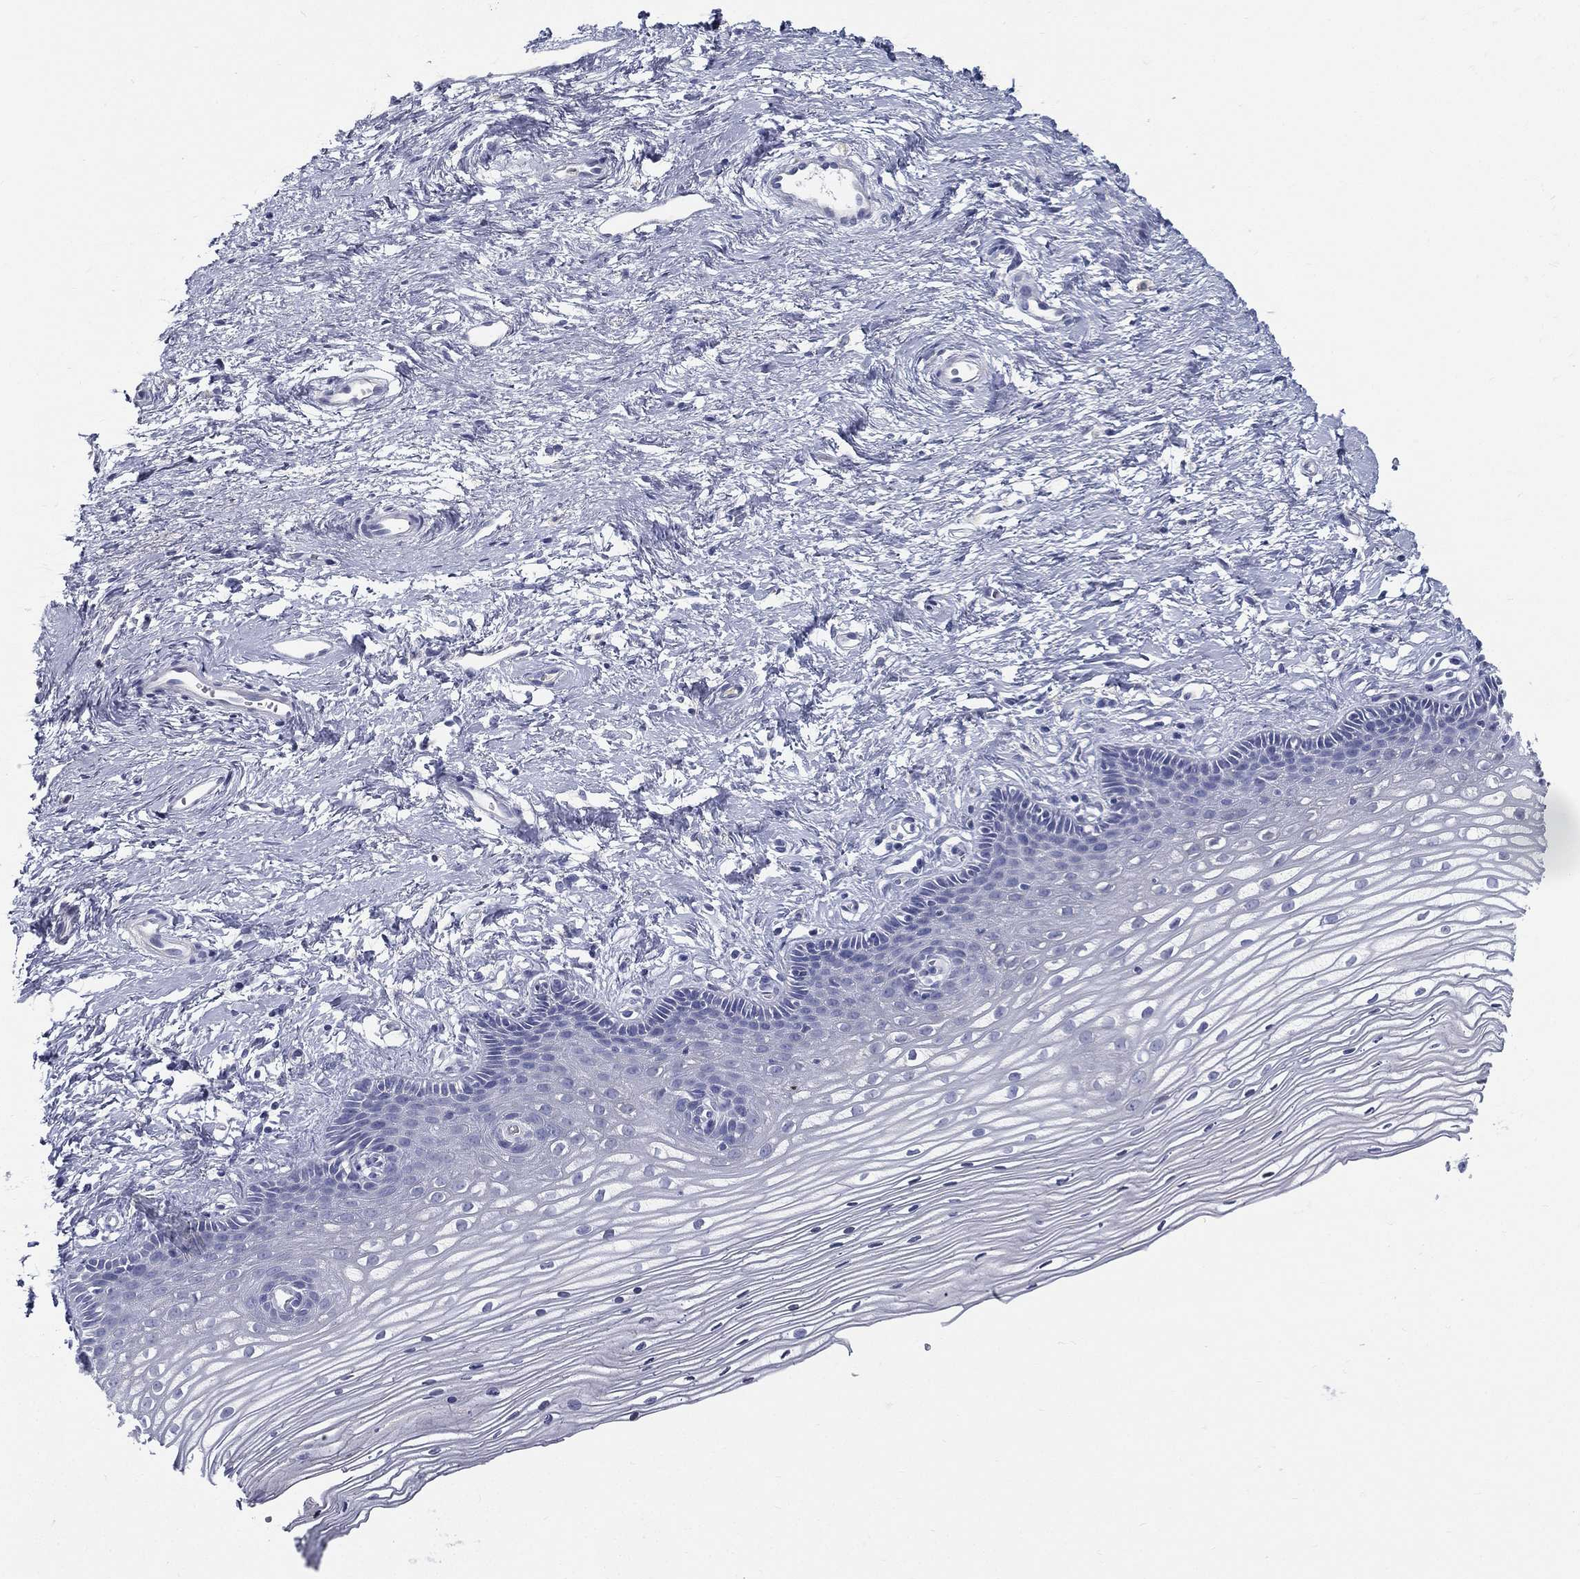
{"staining": {"intensity": "negative", "quantity": "none", "location": "none"}, "tissue": "cervix", "cell_type": "Glandular cells", "image_type": "normal", "snomed": [{"axis": "morphology", "description": "Normal tissue, NOS"}, {"axis": "topography", "description": "Cervix"}], "caption": "A histopathology image of human cervix is negative for staining in glandular cells. (Stains: DAB IHC with hematoxylin counter stain, Microscopy: brightfield microscopy at high magnification).", "gene": "DEFB121", "patient": {"sex": "female", "age": 40}}